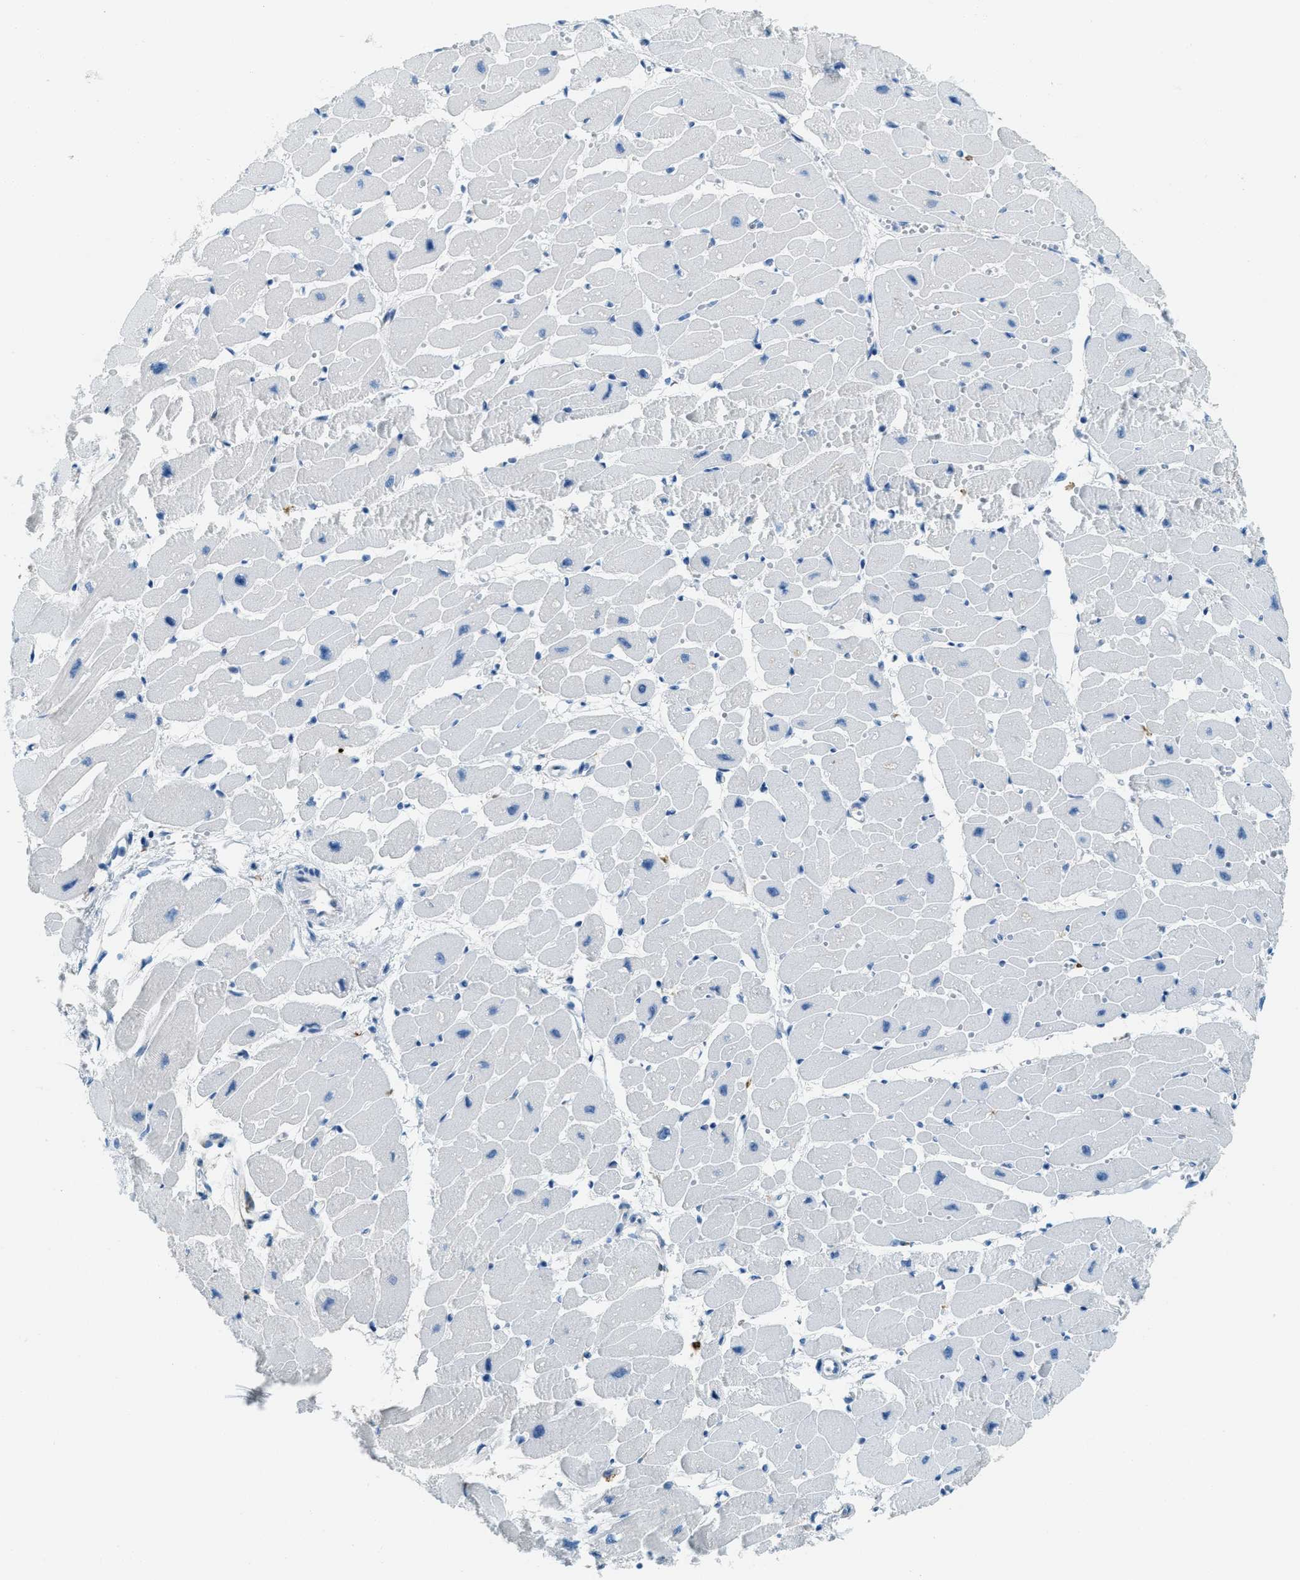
{"staining": {"intensity": "negative", "quantity": "none", "location": "none"}, "tissue": "heart muscle", "cell_type": "Cardiomyocytes", "image_type": "normal", "snomed": [{"axis": "morphology", "description": "Normal tissue, NOS"}, {"axis": "topography", "description": "Heart"}], "caption": "A high-resolution photomicrograph shows IHC staining of unremarkable heart muscle, which reveals no significant positivity in cardiomyocytes. The staining was performed using DAB (3,3'-diaminobenzidine) to visualize the protein expression in brown, while the nuclei were stained in blue with hematoxylin (Magnification: 20x).", "gene": "MATCAP2", "patient": {"sex": "female", "age": 54}}